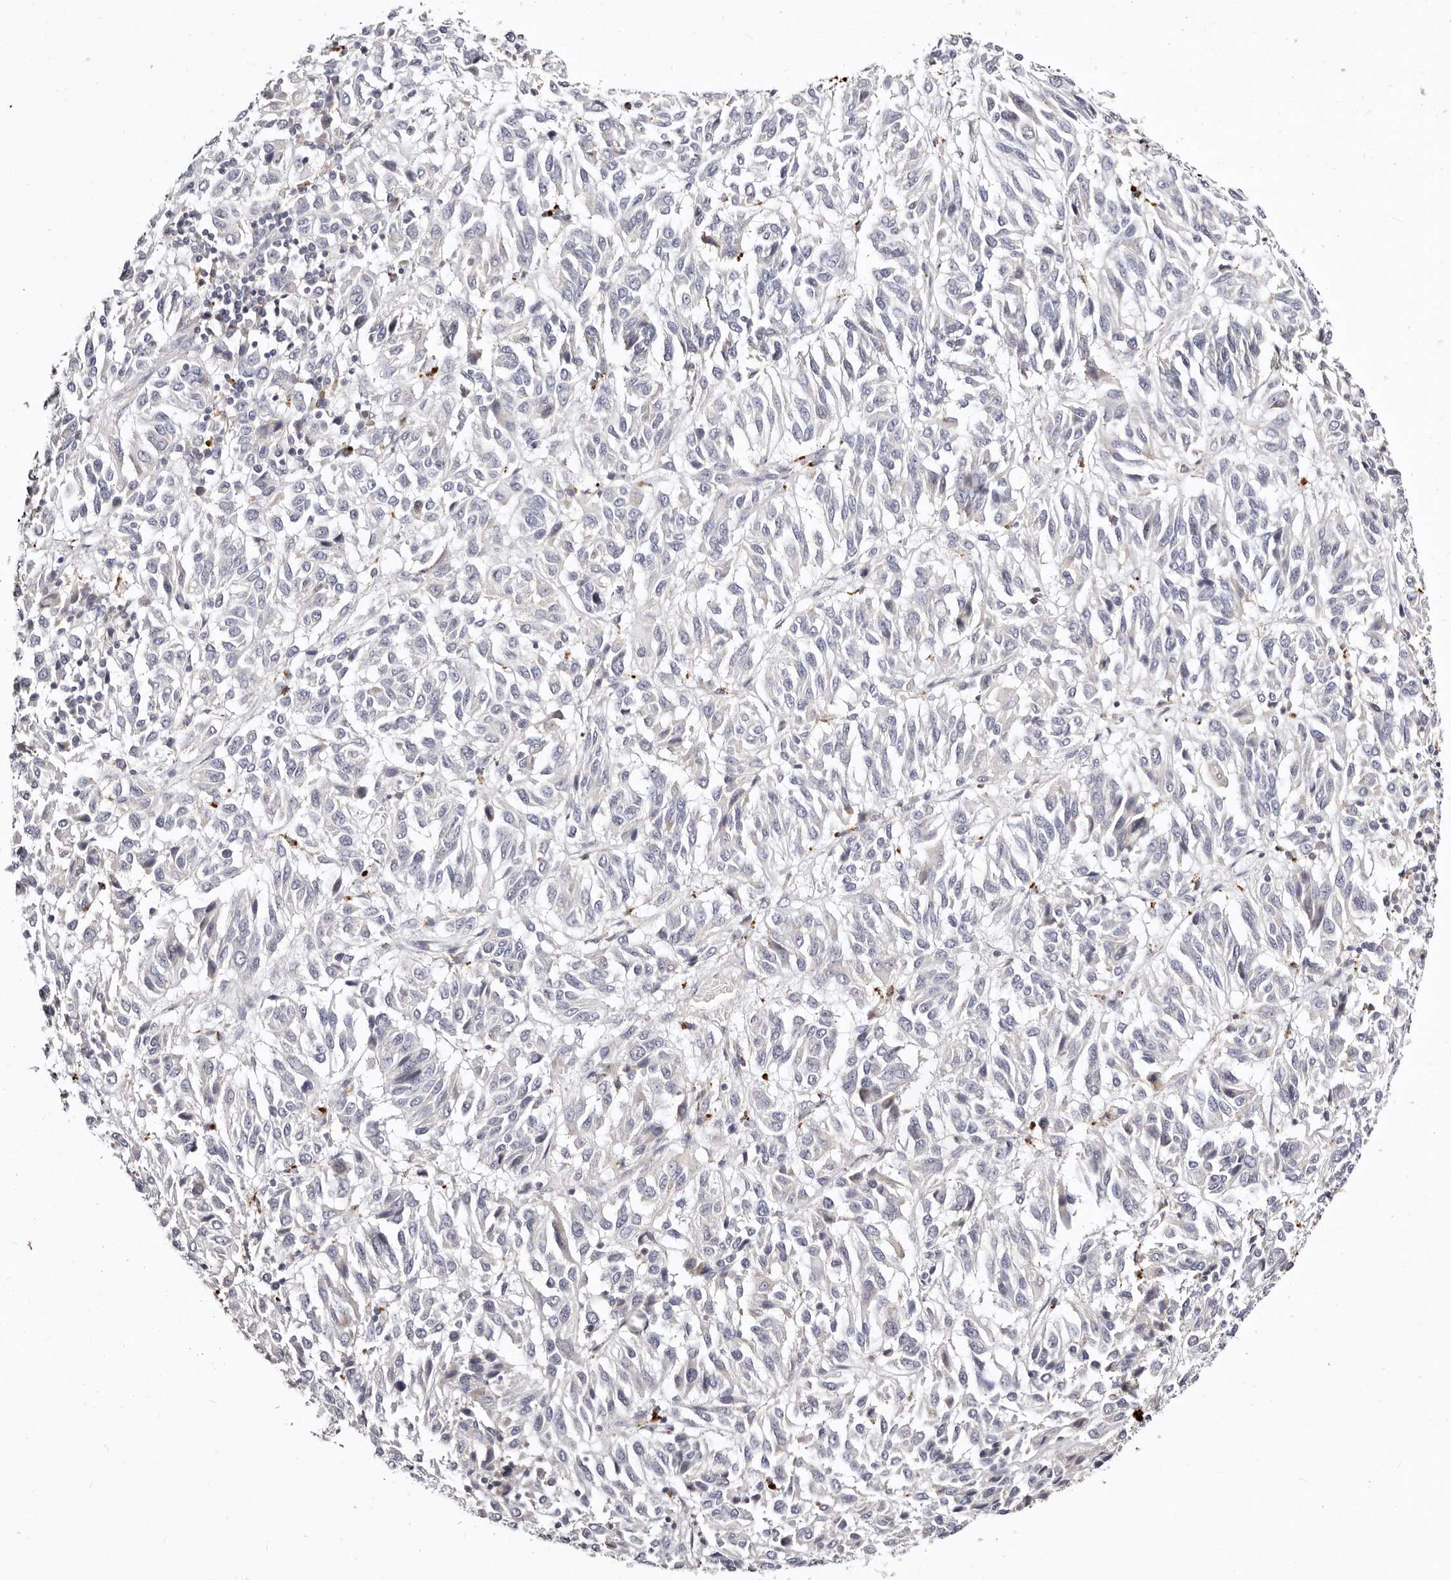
{"staining": {"intensity": "negative", "quantity": "none", "location": "none"}, "tissue": "melanoma", "cell_type": "Tumor cells", "image_type": "cancer", "snomed": [{"axis": "morphology", "description": "Malignant melanoma, Metastatic site"}, {"axis": "topography", "description": "Lung"}], "caption": "Human malignant melanoma (metastatic site) stained for a protein using immunohistochemistry (IHC) reveals no positivity in tumor cells.", "gene": "MRPS33", "patient": {"sex": "male", "age": 64}}